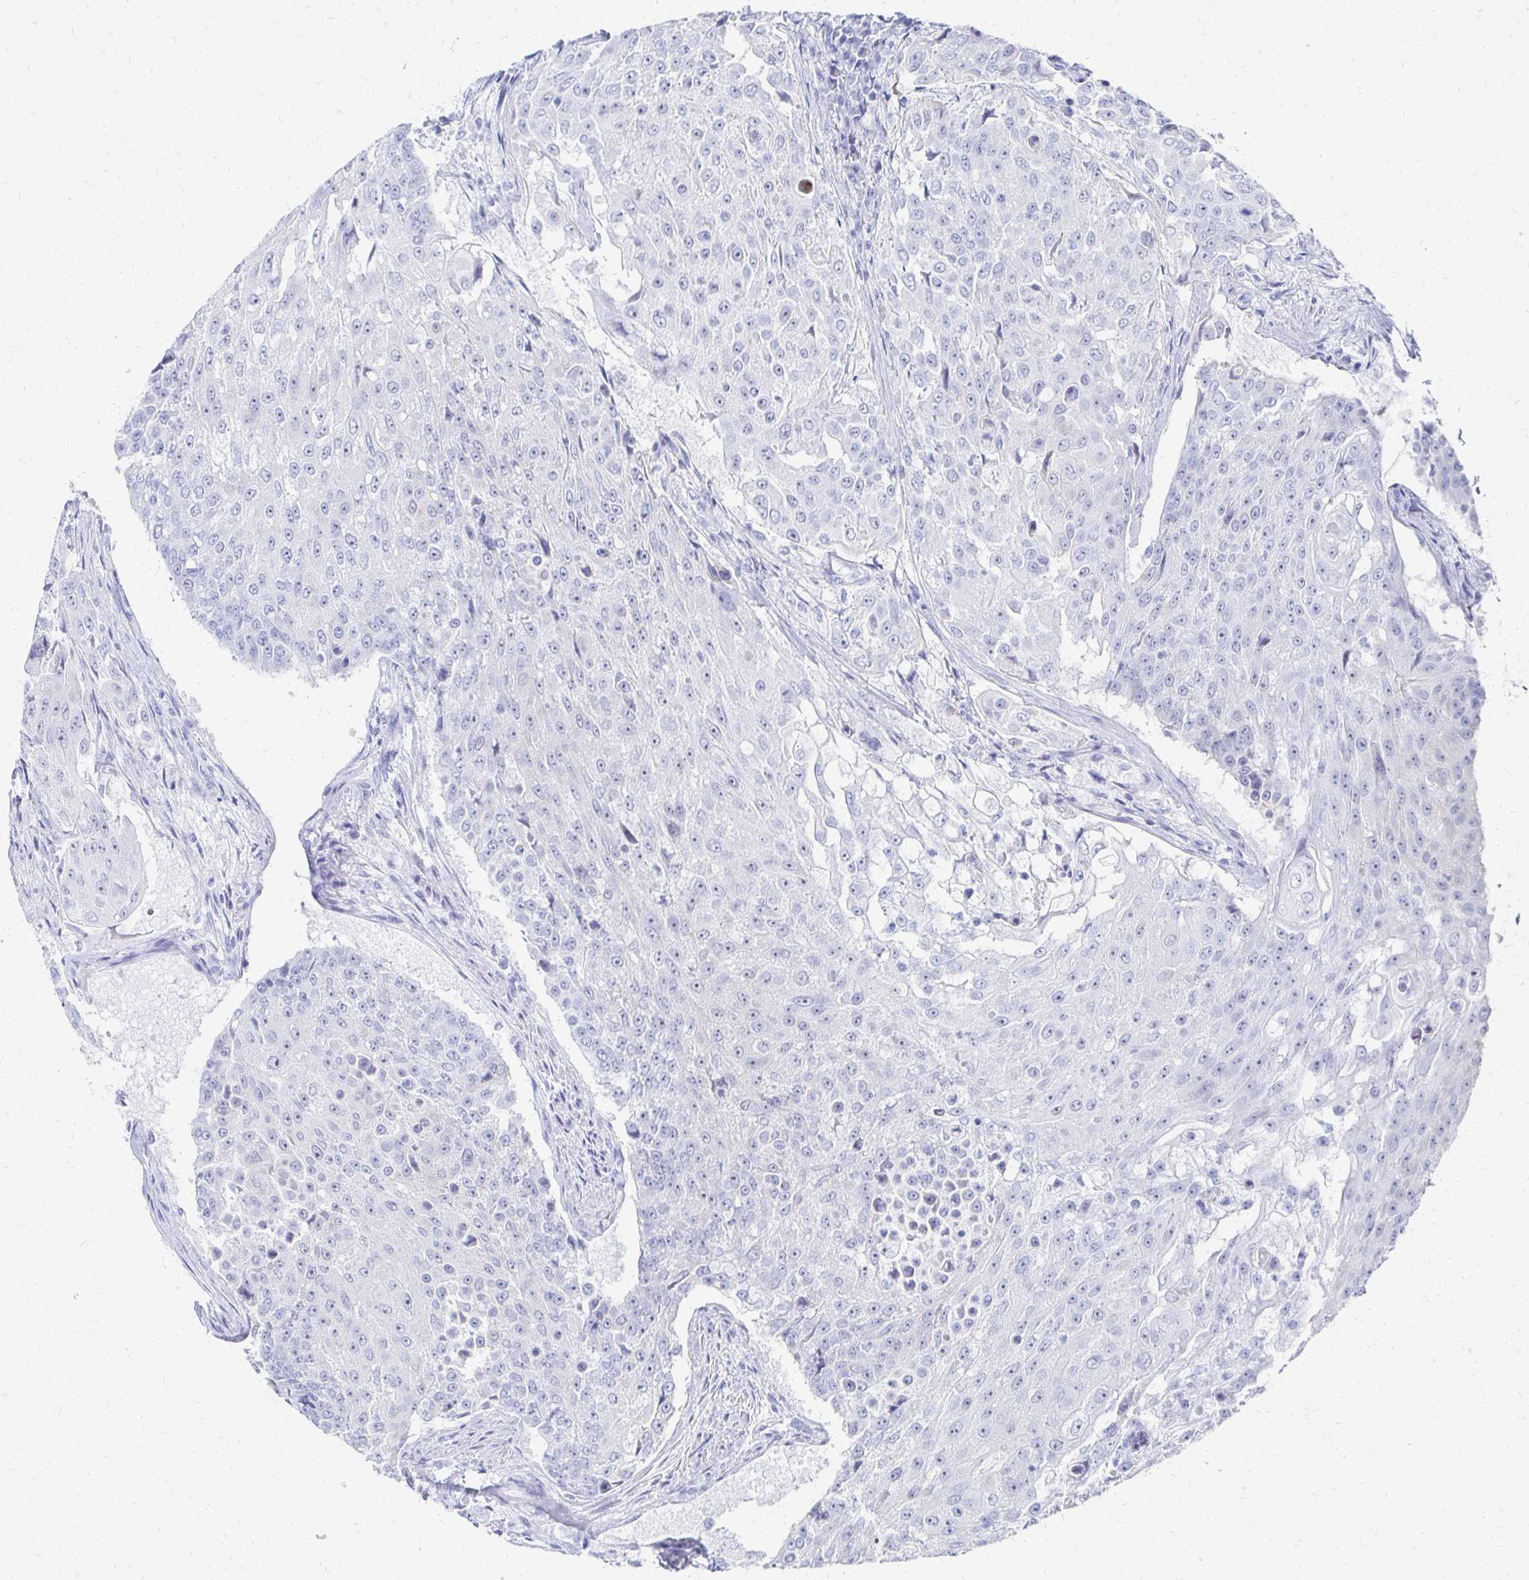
{"staining": {"intensity": "weak", "quantity": "25%-75%", "location": "nuclear"}, "tissue": "urothelial cancer", "cell_type": "Tumor cells", "image_type": "cancer", "snomed": [{"axis": "morphology", "description": "Urothelial carcinoma, High grade"}, {"axis": "topography", "description": "Urinary bladder"}], "caption": "High-power microscopy captured an IHC micrograph of urothelial cancer, revealing weak nuclear positivity in about 25%-75% of tumor cells. Nuclei are stained in blue.", "gene": "CST6", "patient": {"sex": "female", "age": 63}}